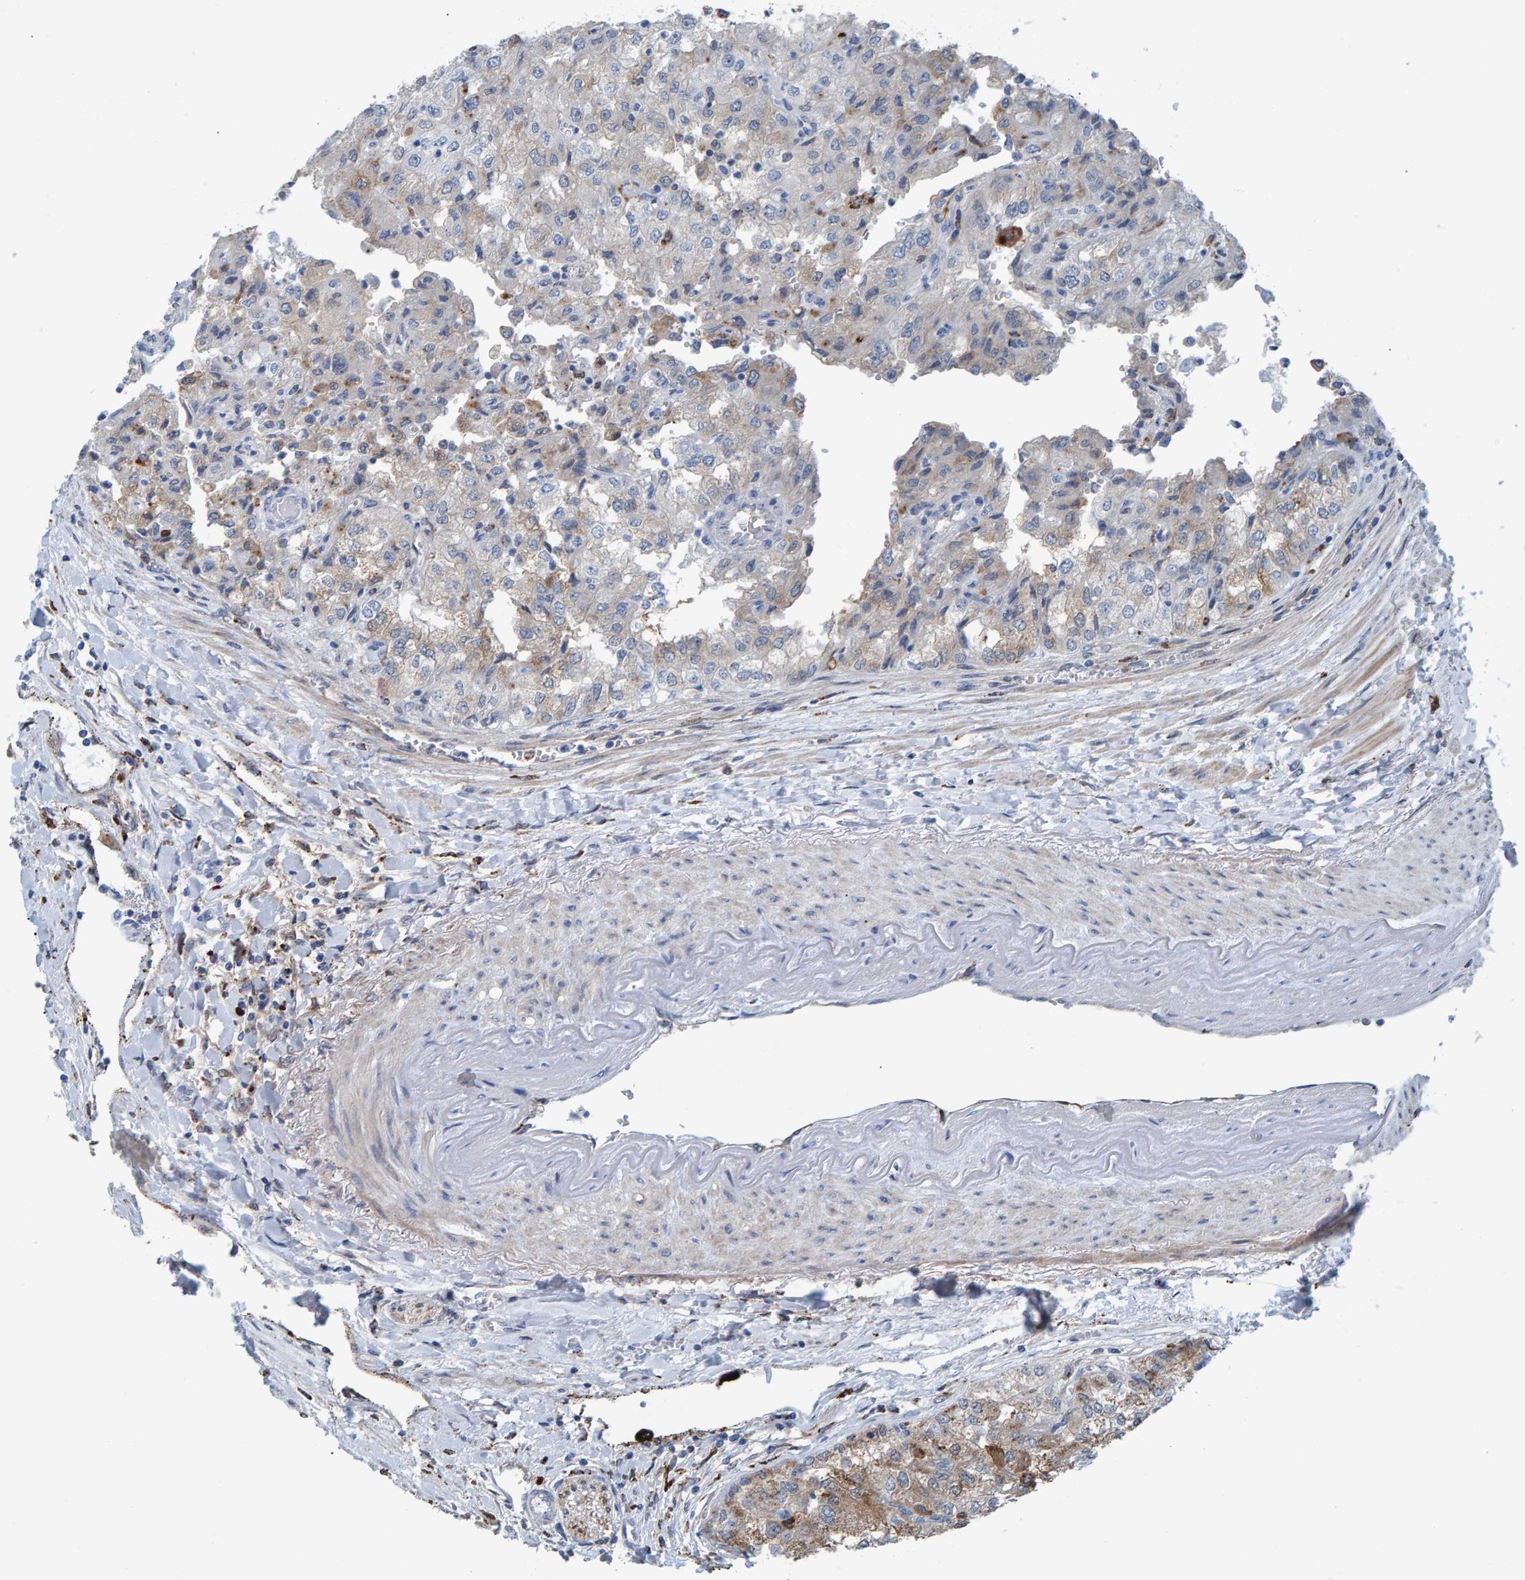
{"staining": {"intensity": "weak", "quantity": "<25%", "location": "cytoplasmic/membranous"}, "tissue": "renal cancer", "cell_type": "Tumor cells", "image_type": "cancer", "snomed": [{"axis": "morphology", "description": "Adenocarcinoma, NOS"}, {"axis": "topography", "description": "Kidney"}], "caption": "High power microscopy photomicrograph of an IHC photomicrograph of adenocarcinoma (renal), revealing no significant positivity in tumor cells. The staining is performed using DAB brown chromogen with nuclei counter-stained in using hematoxylin.", "gene": "IDO1", "patient": {"sex": "female", "age": 54}}